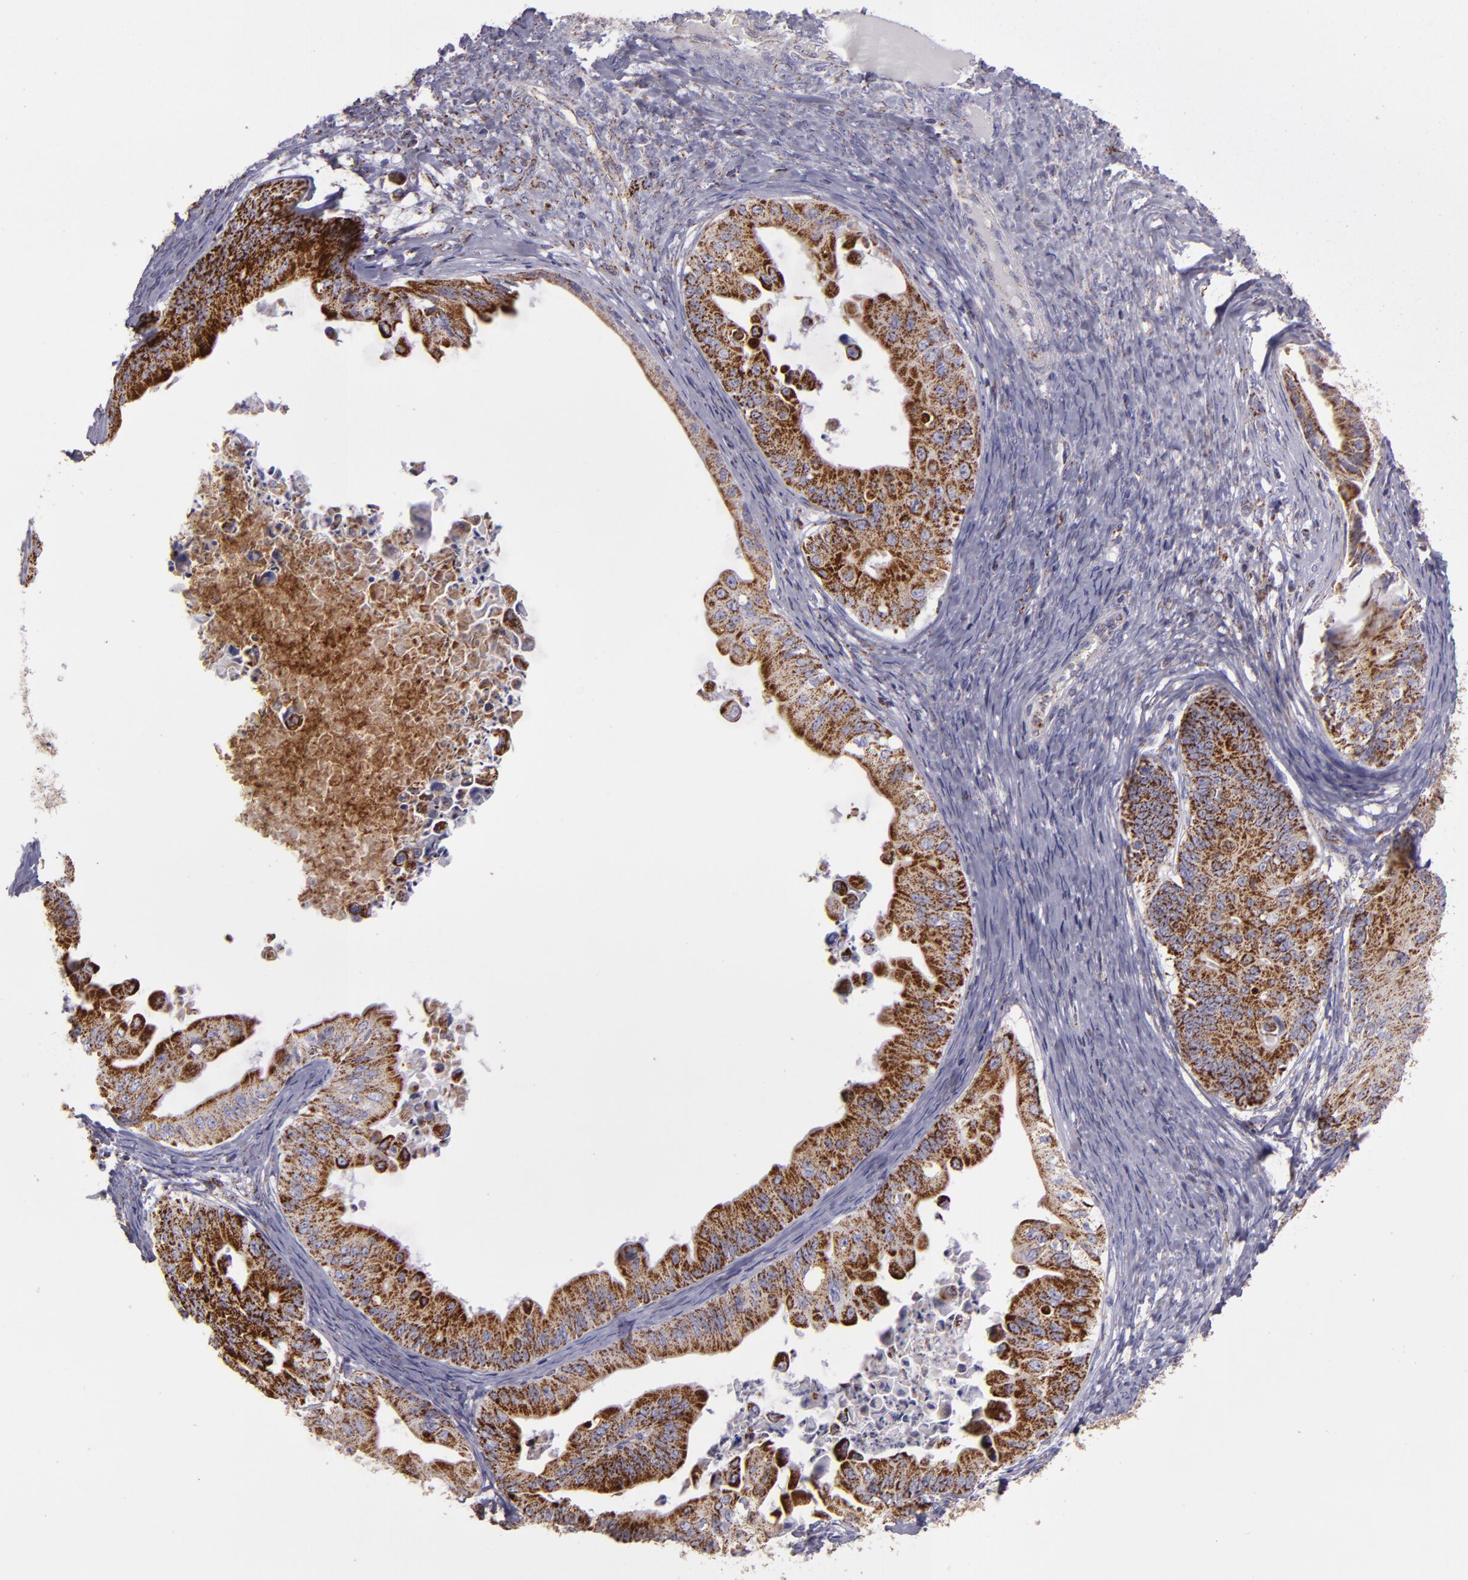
{"staining": {"intensity": "moderate", "quantity": ">75%", "location": "cytoplasmic/membranous"}, "tissue": "ovarian cancer", "cell_type": "Tumor cells", "image_type": "cancer", "snomed": [{"axis": "morphology", "description": "Cystadenocarcinoma, mucinous, NOS"}, {"axis": "topography", "description": "Ovary"}], "caption": "A photomicrograph of human ovarian cancer (mucinous cystadenocarcinoma) stained for a protein exhibits moderate cytoplasmic/membranous brown staining in tumor cells.", "gene": "HSPD1", "patient": {"sex": "female", "age": 37}}